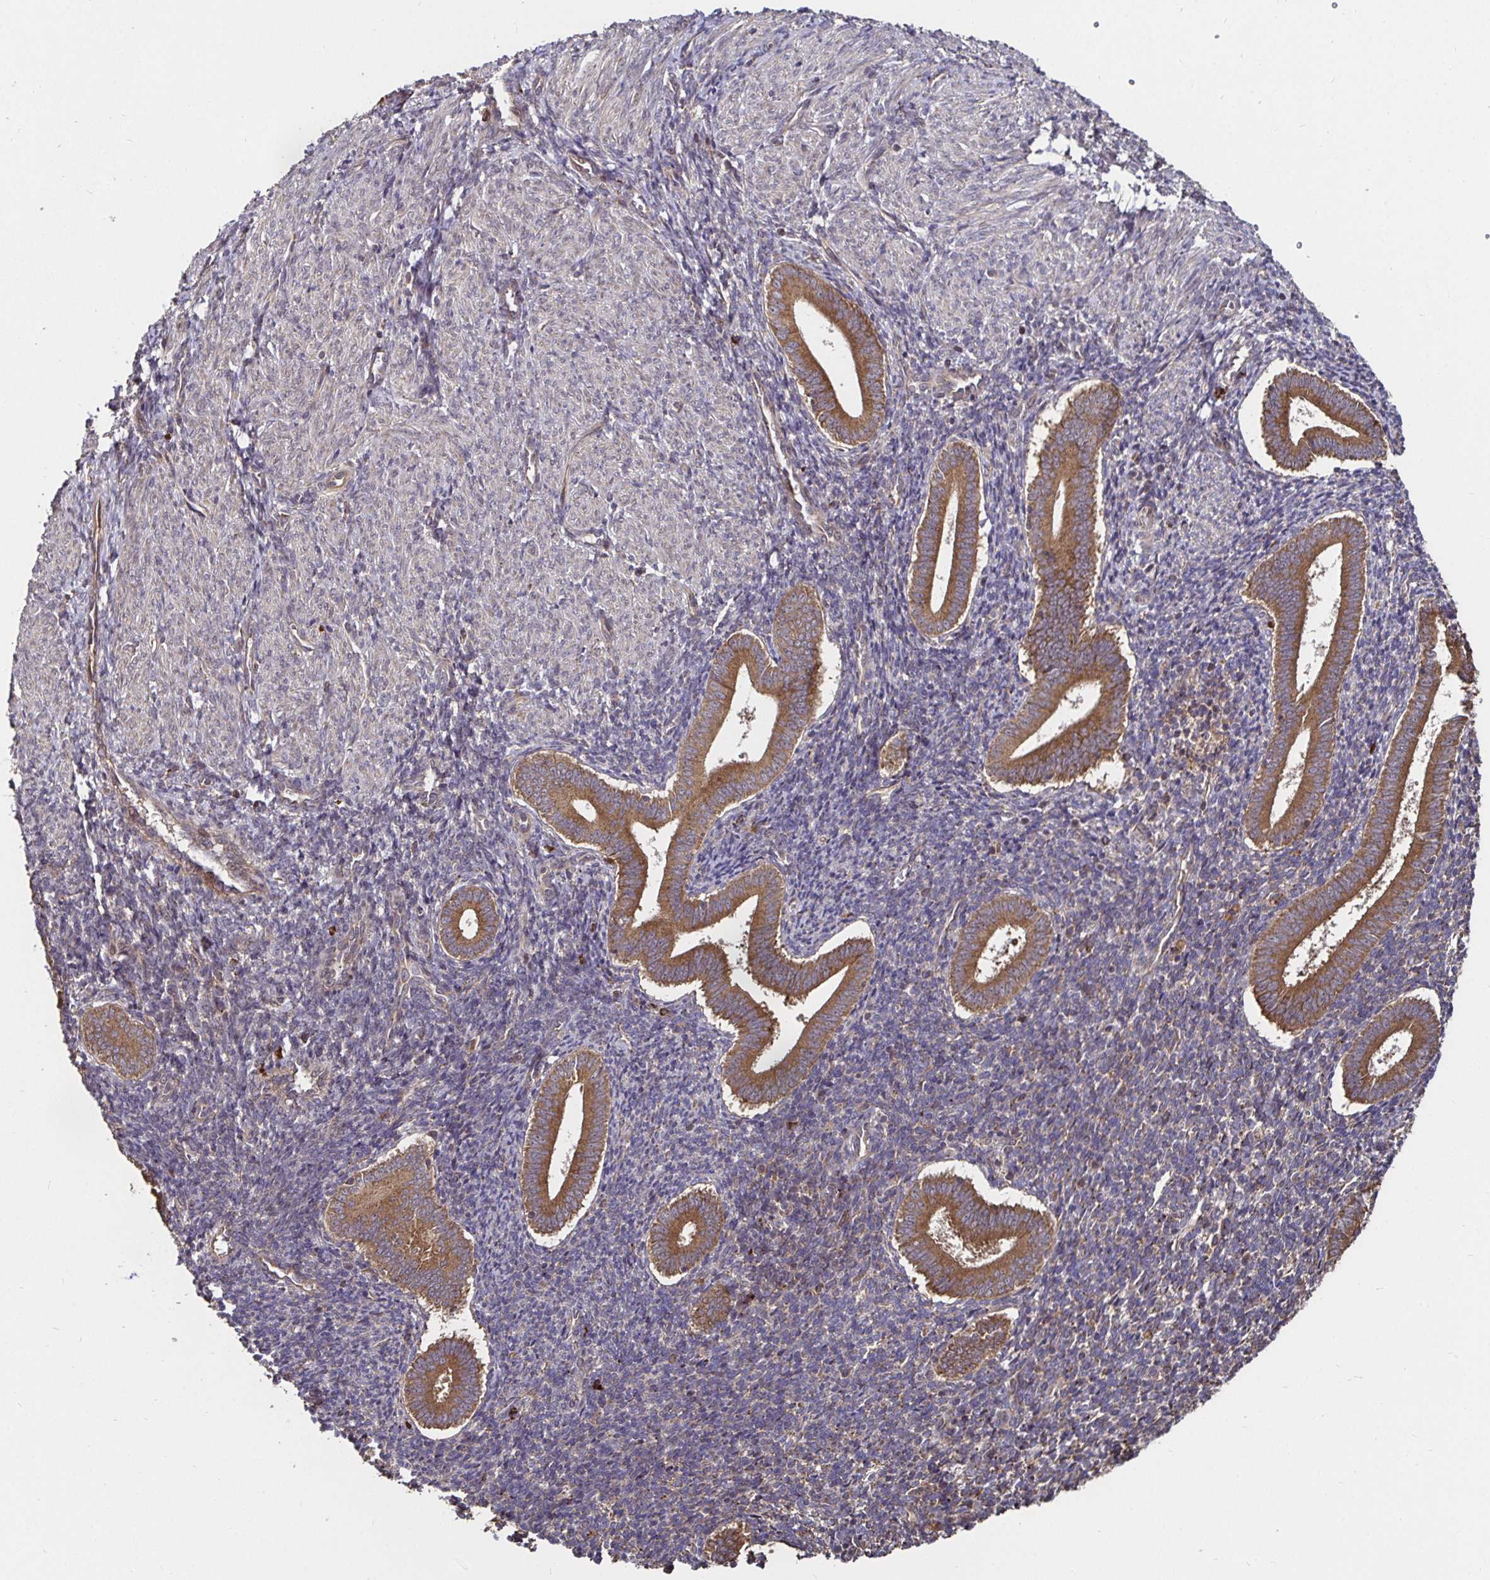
{"staining": {"intensity": "moderate", "quantity": "<25%", "location": "cytoplasmic/membranous"}, "tissue": "endometrium", "cell_type": "Cells in endometrial stroma", "image_type": "normal", "snomed": [{"axis": "morphology", "description": "Normal tissue, NOS"}, {"axis": "topography", "description": "Endometrium"}], "caption": "Endometrium stained for a protein (brown) reveals moderate cytoplasmic/membranous positive expression in about <25% of cells in endometrial stroma.", "gene": "MLST8", "patient": {"sex": "female", "age": 25}}